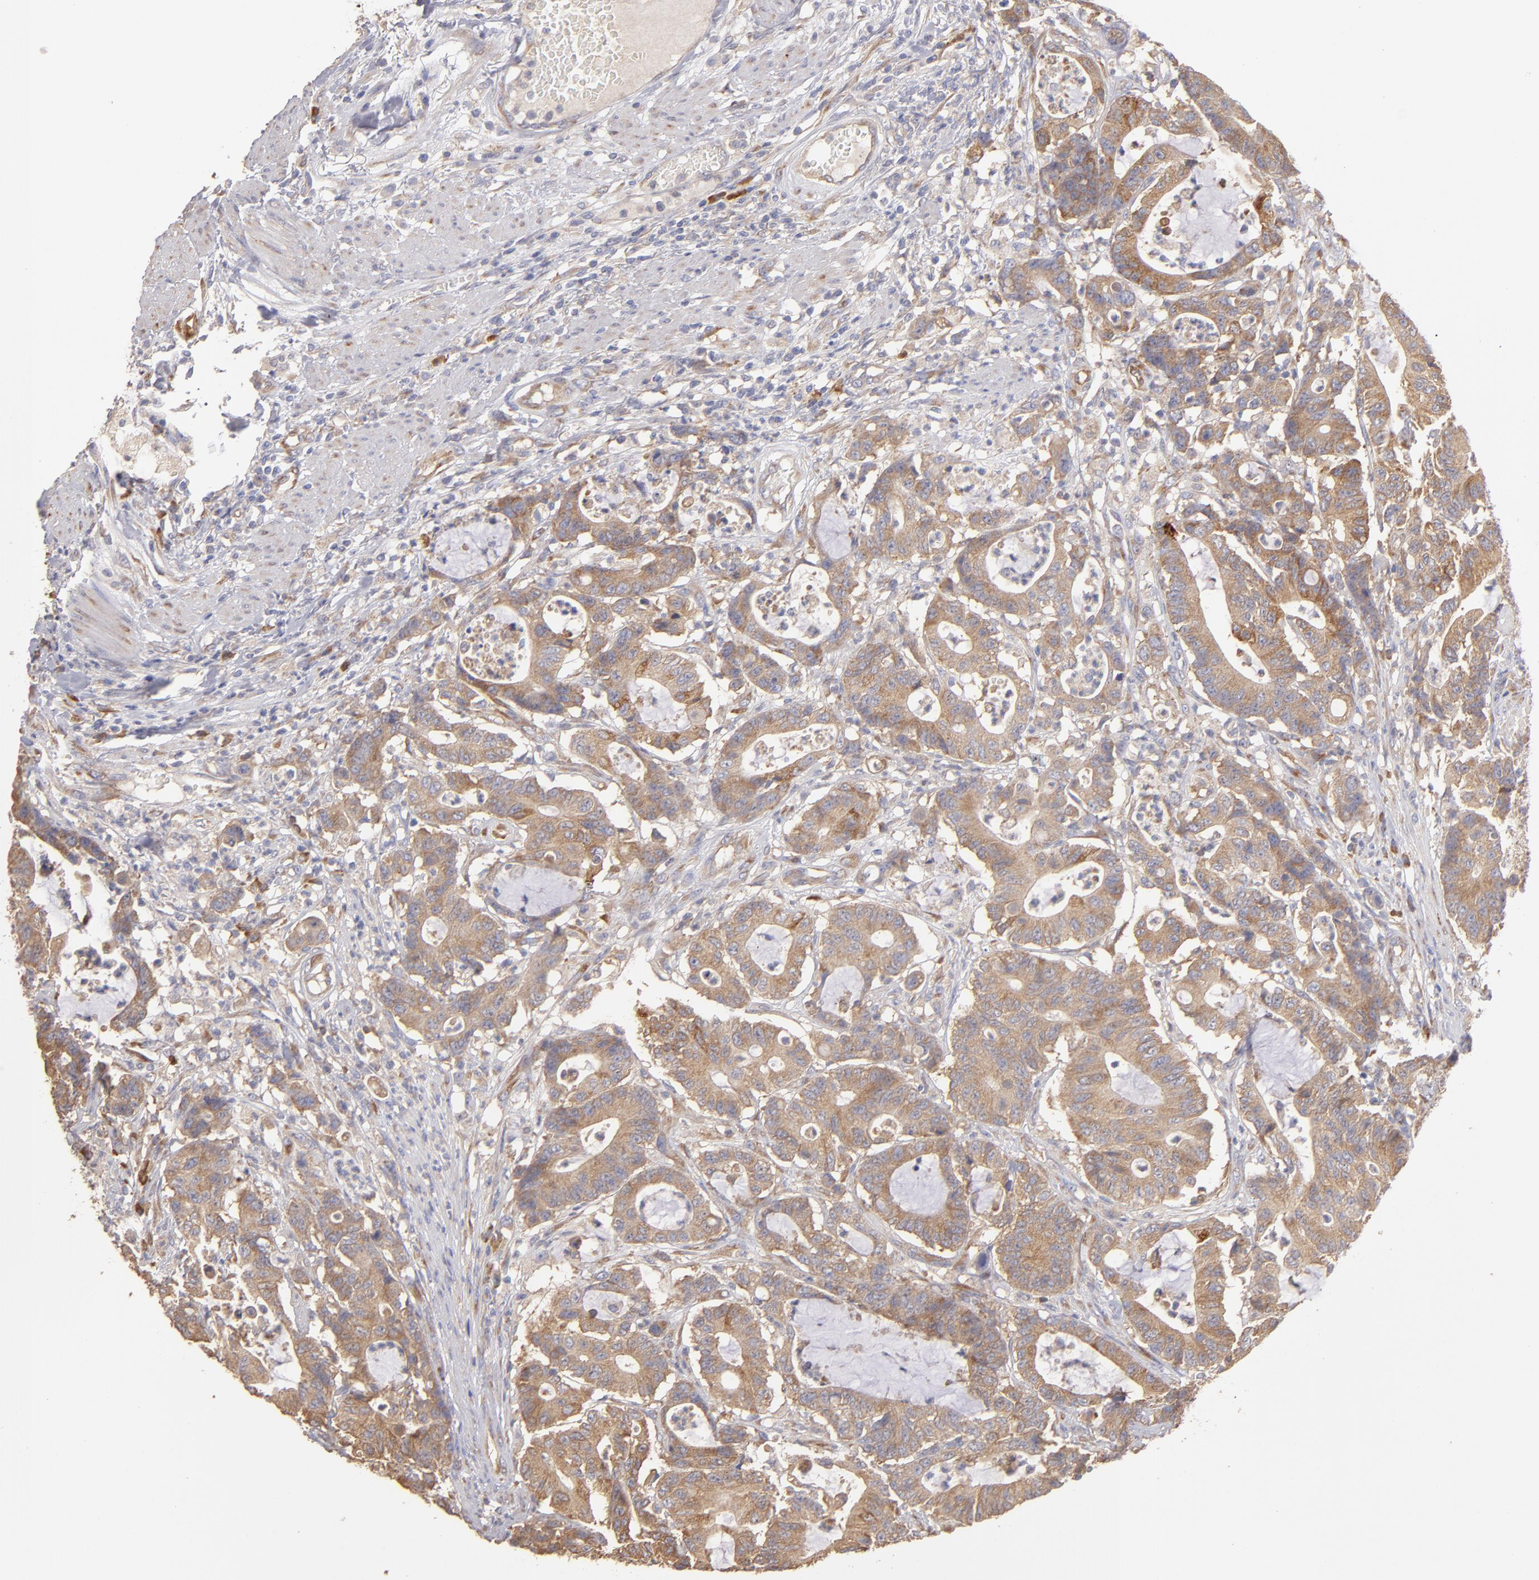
{"staining": {"intensity": "moderate", "quantity": ">75%", "location": "cytoplasmic/membranous"}, "tissue": "colorectal cancer", "cell_type": "Tumor cells", "image_type": "cancer", "snomed": [{"axis": "morphology", "description": "Adenocarcinoma, NOS"}, {"axis": "topography", "description": "Colon"}], "caption": "A photomicrograph of colorectal cancer (adenocarcinoma) stained for a protein exhibits moderate cytoplasmic/membranous brown staining in tumor cells.", "gene": "ENTPD5", "patient": {"sex": "female", "age": 84}}